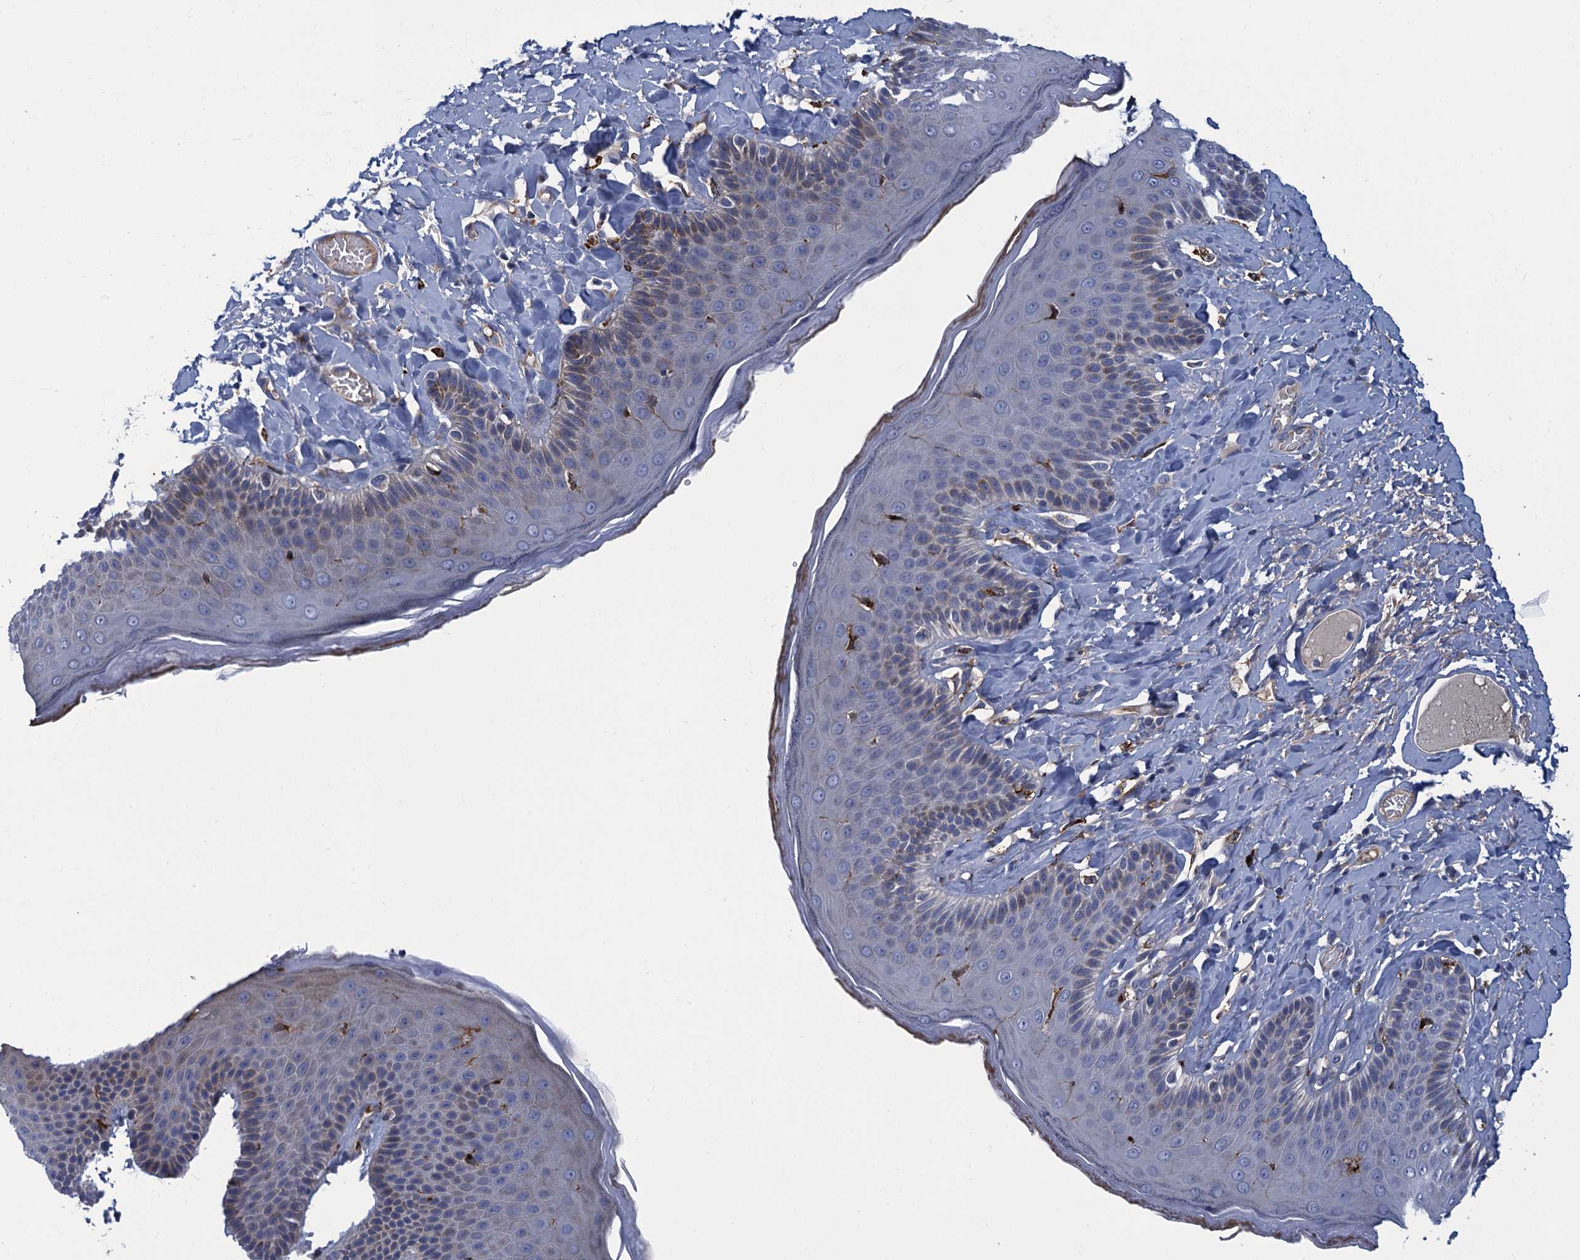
{"staining": {"intensity": "negative", "quantity": "none", "location": "none"}, "tissue": "skin", "cell_type": "Epidermal cells", "image_type": "normal", "snomed": [{"axis": "morphology", "description": "Normal tissue, NOS"}, {"axis": "topography", "description": "Anal"}], "caption": "Epidermal cells are negative for brown protein staining in unremarkable skin. (Stains: DAB (3,3'-diaminobenzidine) immunohistochemistry (IHC) with hematoxylin counter stain, Microscopy: brightfield microscopy at high magnification).", "gene": "DNHD1", "patient": {"sex": "male", "age": 69}}